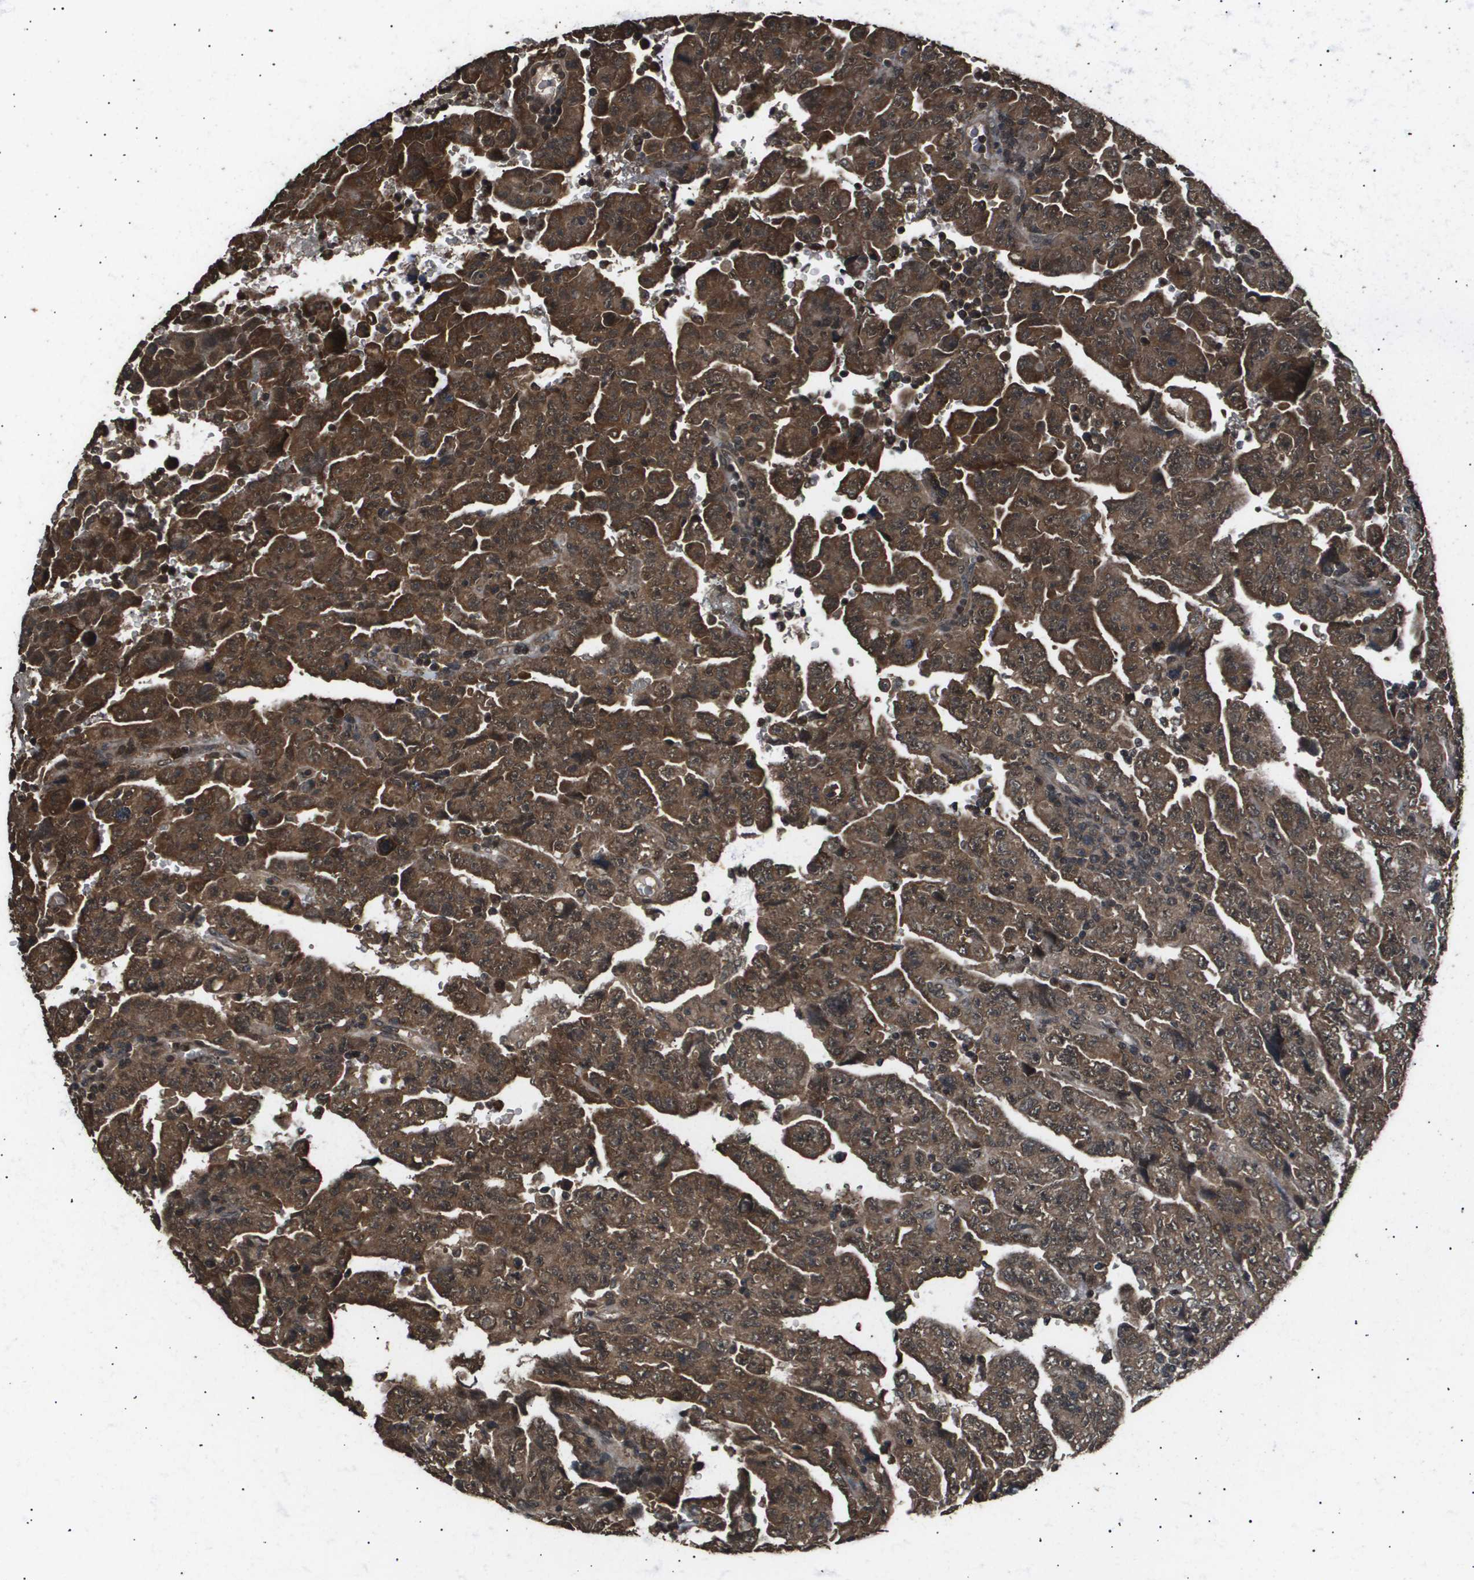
{"staining": {"intensity": "moderate", "quantity": ">75%", "location": "cytoplasmic/membranous,nuclear"}, "tissue": "testis cancer", "cell_type": "Tumor cells", "image_type": "cancer", "snomed": [{"axis": "morphology", "description": "Carcinoma, Embryonal, NOS"}, {"axis": "topography", "description": "Testis"}], "caption": "High-magnification brightfield microscopy of testis embryonal carcinoma stained with DAB (brown) and counterstained with hematoxylin (blue). tumor cells exhibit moderate cytoplasmic/membranous and nuclear expression is seen in about>75% of cells. The staining is performed using DAB brown chromogen to label protein expression. The nuclei are counter-stained blue using hematoxylin.", "gene": "ING1", "patient": {"sex": "male", "age": 28}}